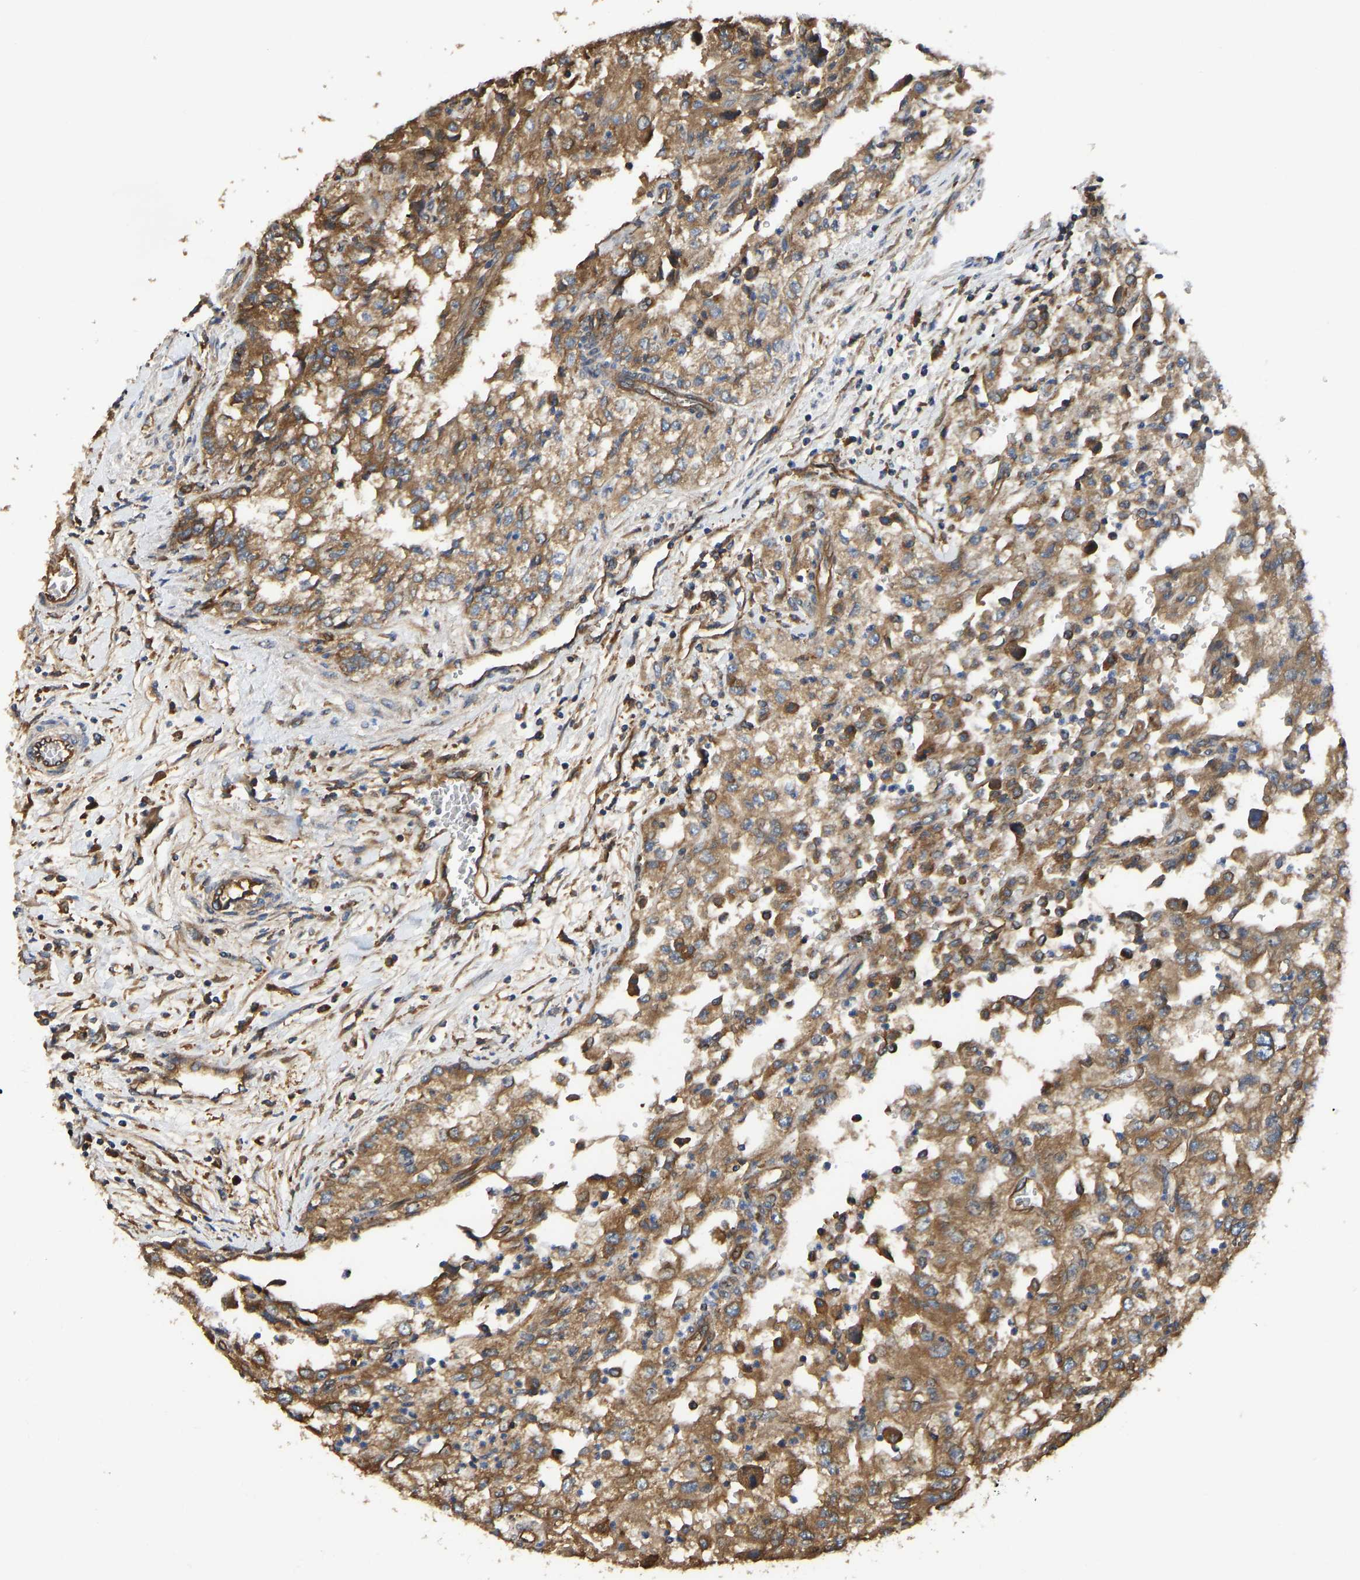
{"staining": {"intensity": "moderate", "quantity": ">75%", "location": "cytoplasmic/membranous"}, "tissue": "renal cancer", "cell_type": "Tumor cells", "image_type": "cancer", "snomed": [{"axis": "morphology", "description": "Adenocarcinoma, NOS"}, {"axis": "topography", "description": "Kidney"}], "caption": "Moderate cytoplasmic/membranous protein expression is identified in about >75% of tumor cells in renal adenocarcinoma.", "gene": "FLNB", "patient": {"sex": "female", "age": 54}}